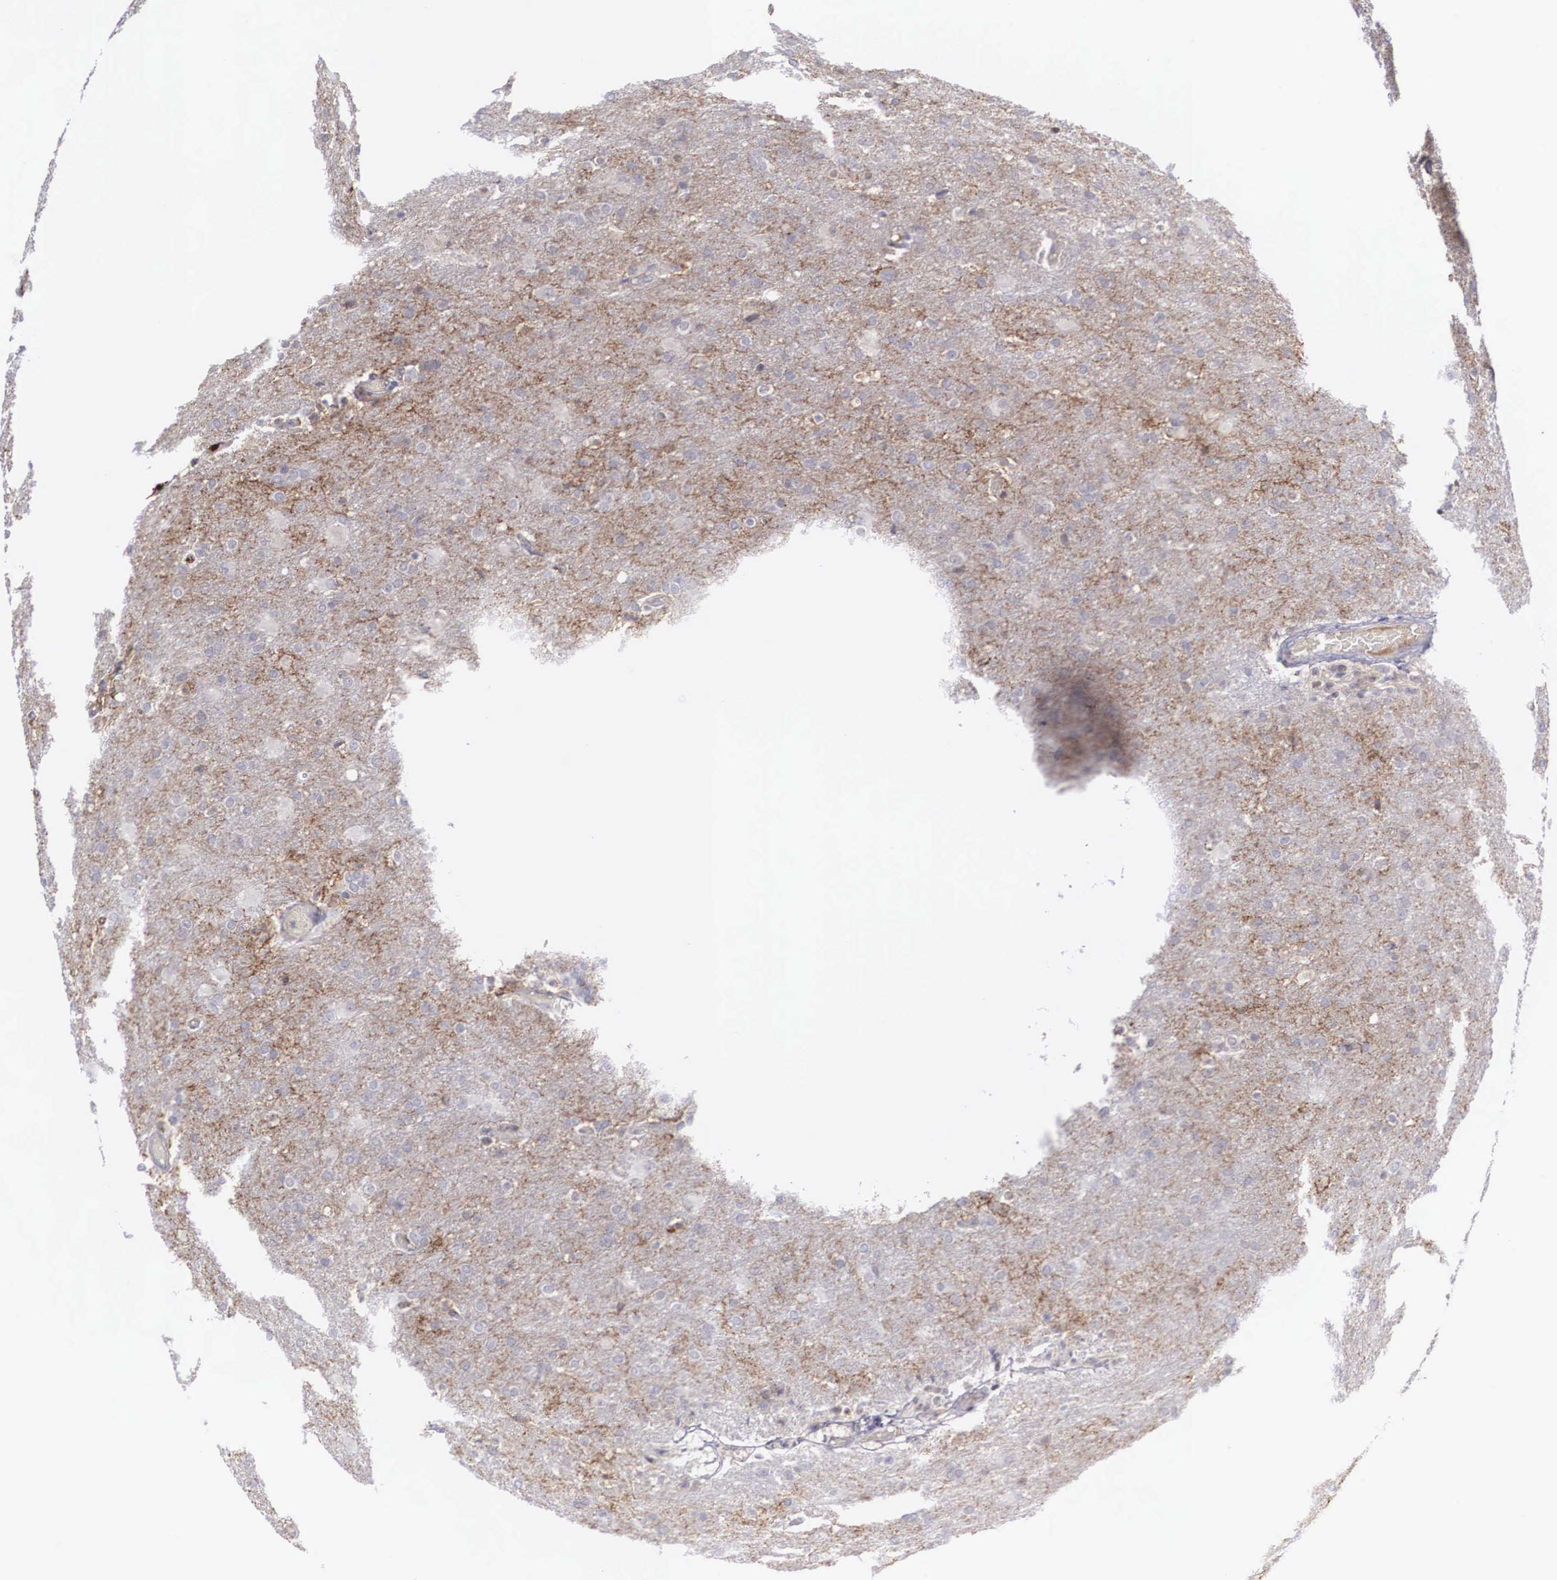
{"staining": {"intensity": "weak", "quantity": "25%-75%", "location": "cytoplasmic/membranous"}, "tissue": "glioma", "cell_type": "Tumor cells", "image_type": "cancer", "snomed": [{"axis": "morphology", "description": "Glioma, malignant, High grade"}, {"axis": "topography", "description": "Brain"}], "caption": "Immunohistochemical staining of malignant glioma (high-grade) exhibits low levels of weak cytoplasmic/membranous protein expression in approximately 25%-75% of tumor cells.", "gene": "RBPJ", "patient": {"sex": "male", "age": 68}}